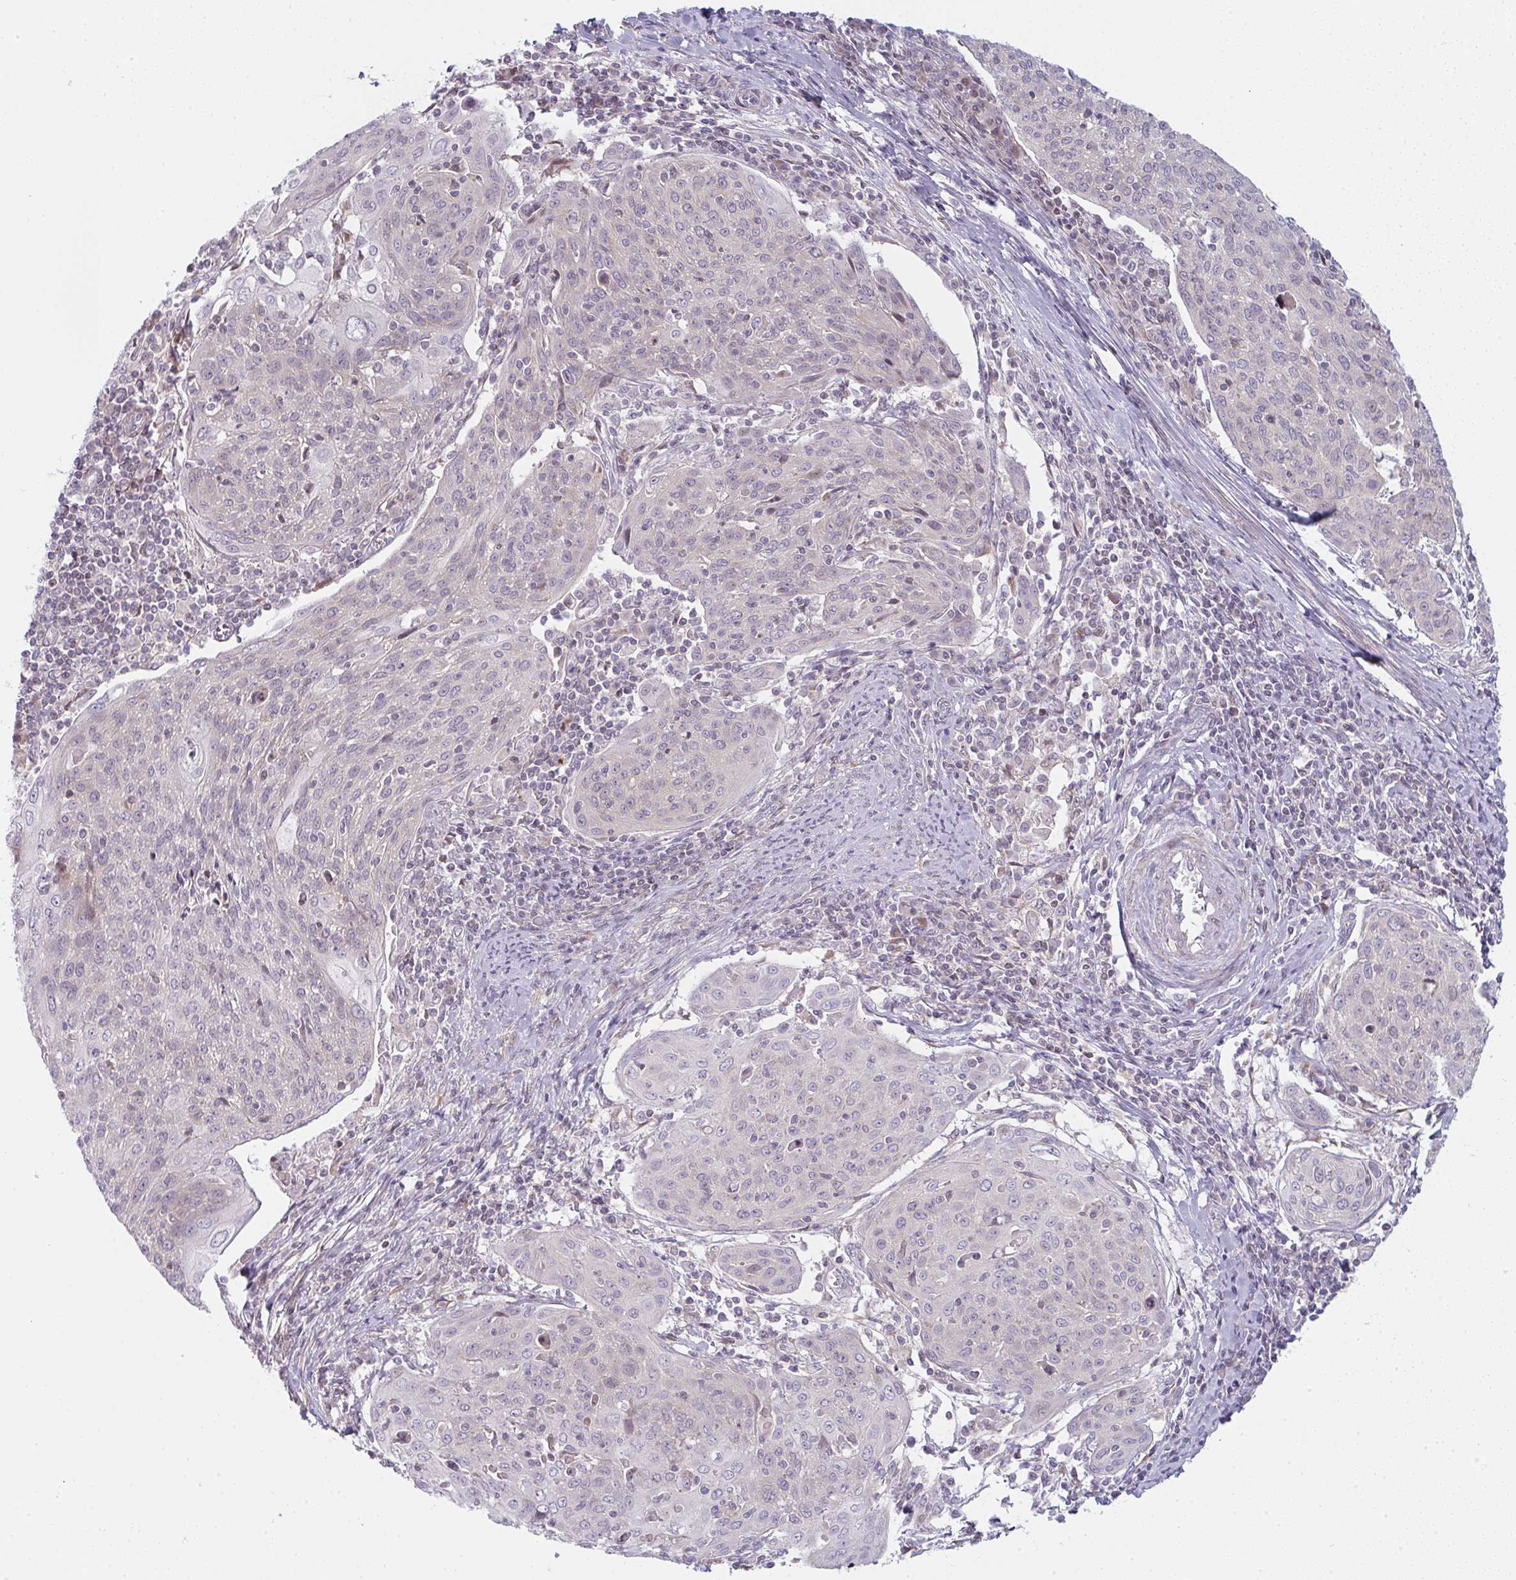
{"staining": {"intensity": "negative", "quantity": "none", "location": "none"}, "tissue": "cervical cancer", "cell_type": "Tumor cells", "image_type": "cancer", "snomed": [{"axis": "morphology", "description": "Squamous cell carcinoma, NOS"}, {"axis": "topography", "description": "Cervix"}], "caption": "High power microscopy histopathology image of an immunohistochemistry histopathology image of cervical cancer, revealing no significant positivity in tumor cells. The staining is performed using DAB (3,3'-diaminobenzidine) brown chromogen with nuclei counter-stained in using hematoxylin.", "gene": "TMEM237", "patient": {"sex": "female", "age": 67}}